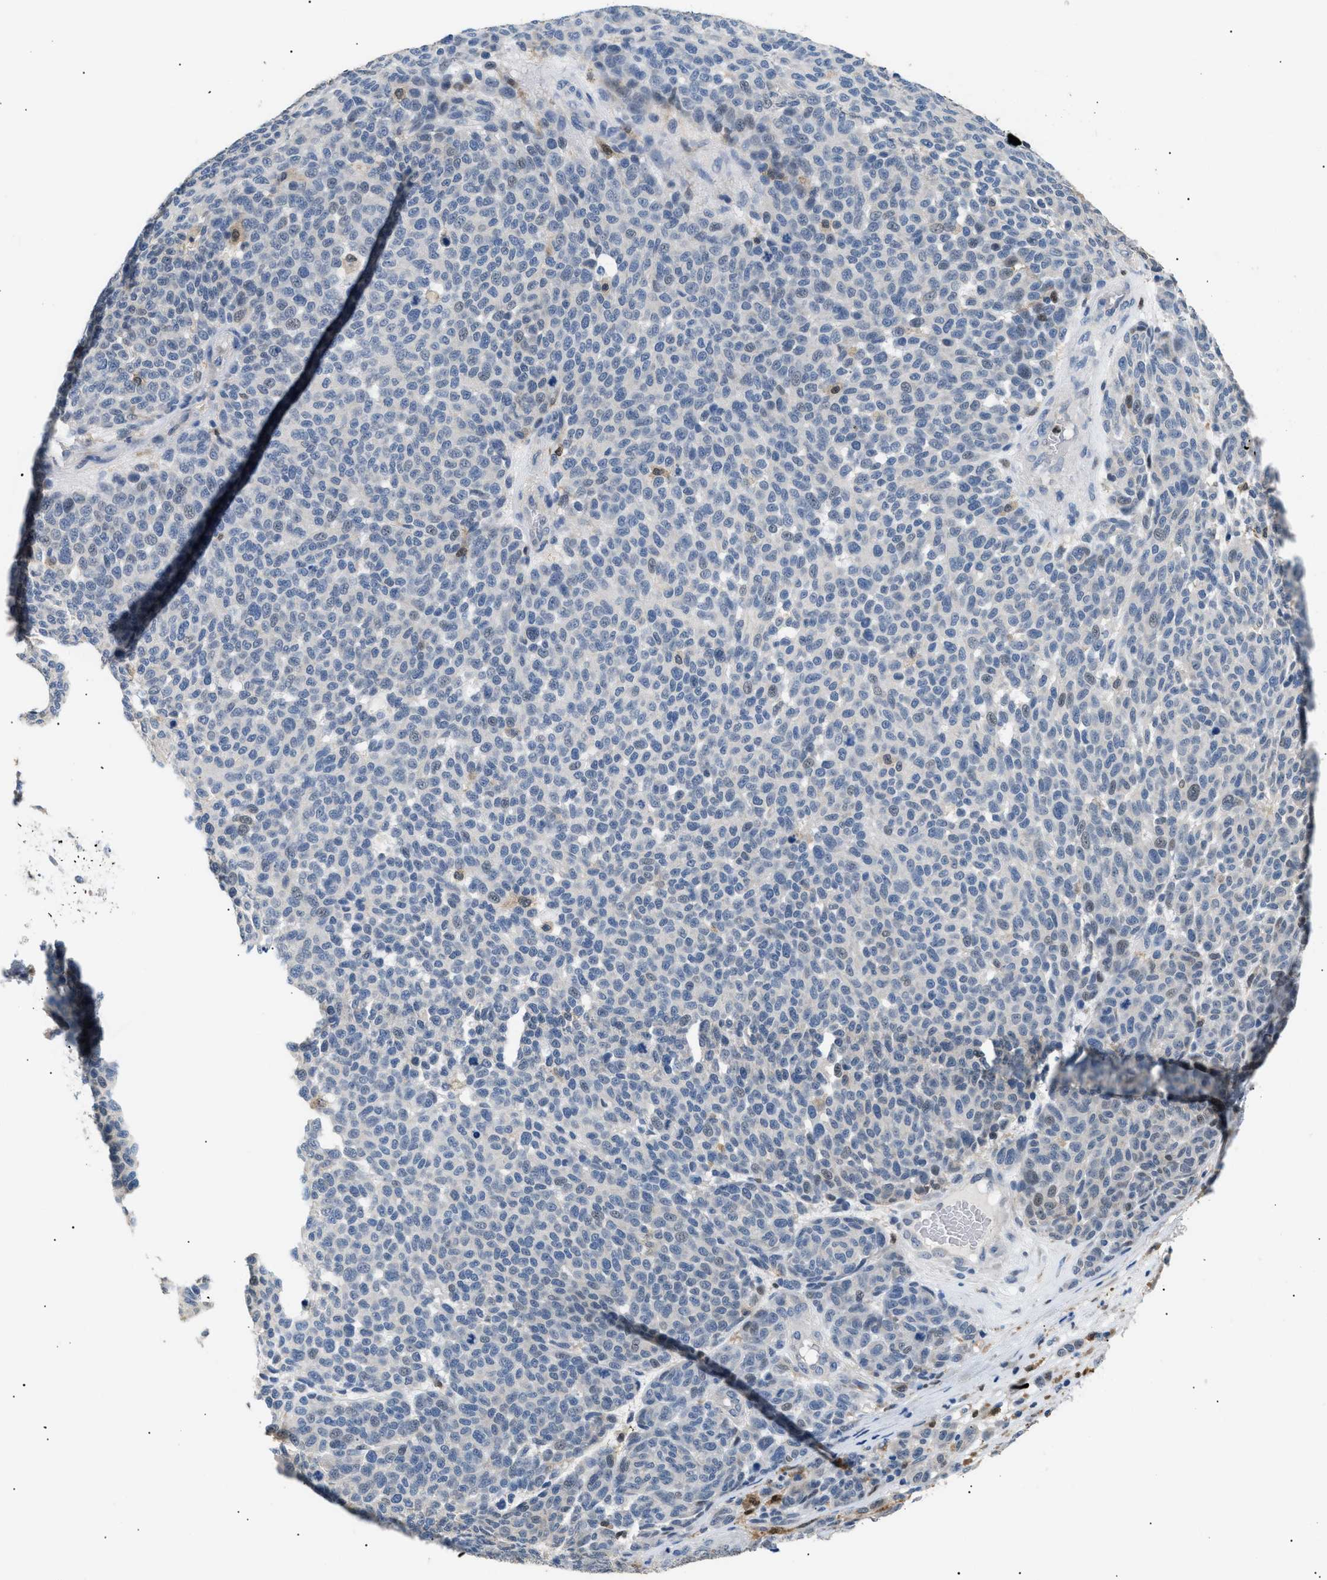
{"staining": {"intensity": "negative", "quantity": "none", "location": "none"}, "tissue": "melanoma", "cell_type": "Tumor cells", "image_type": "cancer", "snomed": [{"axis": "morphology", "description": "Malignant melanoma, NOS"}, {"axis": "topography", "description": "Skin"}], "caption": "The image shows no significant positivity in tumor cells of melanoma. The staining was performed using DAB to visualize the protein expression in brown, while the nuclei were stained in blue with hematoxylin (Magnification: 20x).", "gene": "AKR1A1", "patient": {"sex": "male", "age": 59}}